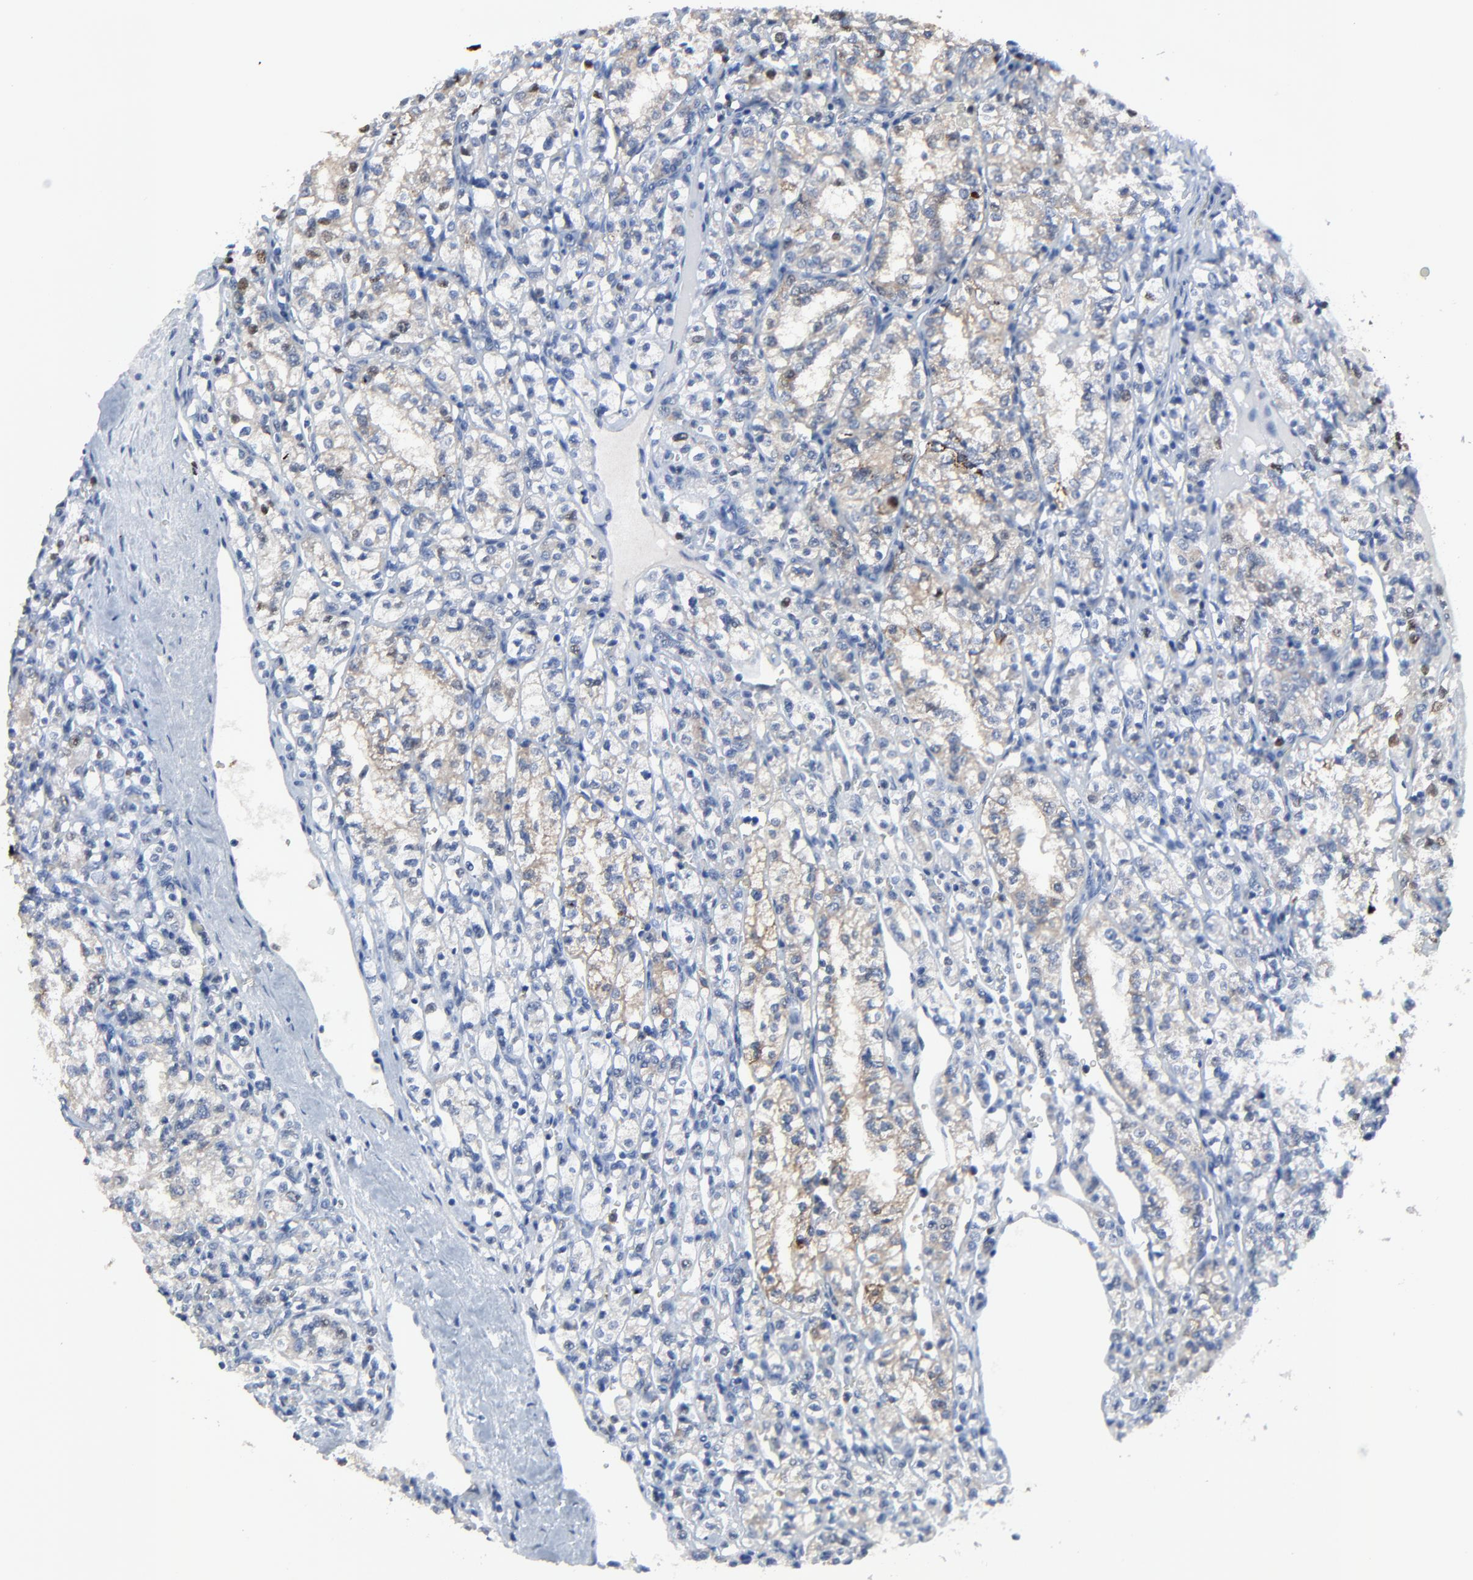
{"staining": {"intensity": "weak", "quantity": "<25%", "location": "cytoplasmic/membranous"}, "tissue": "renal cancer", "cell_type": "Tumor cells", "image_type": "cancer", "snomed": [{"axis": "morphology", "description": "Adenocarcinoma, NOS"}, {"axis": "topography", "description": "Kidney"}], "caption": "An immunohistochemistry micrograph of renal adenocarcinoma is shown. There is no staining in tumor cells of renal adenocarcinoma. The staining is performed using DAB brown chromogen with nuclei counter-stained in using hematoxylin.", "gene": "BIRC3", "patient": {"sex": "male", "age": 61}}